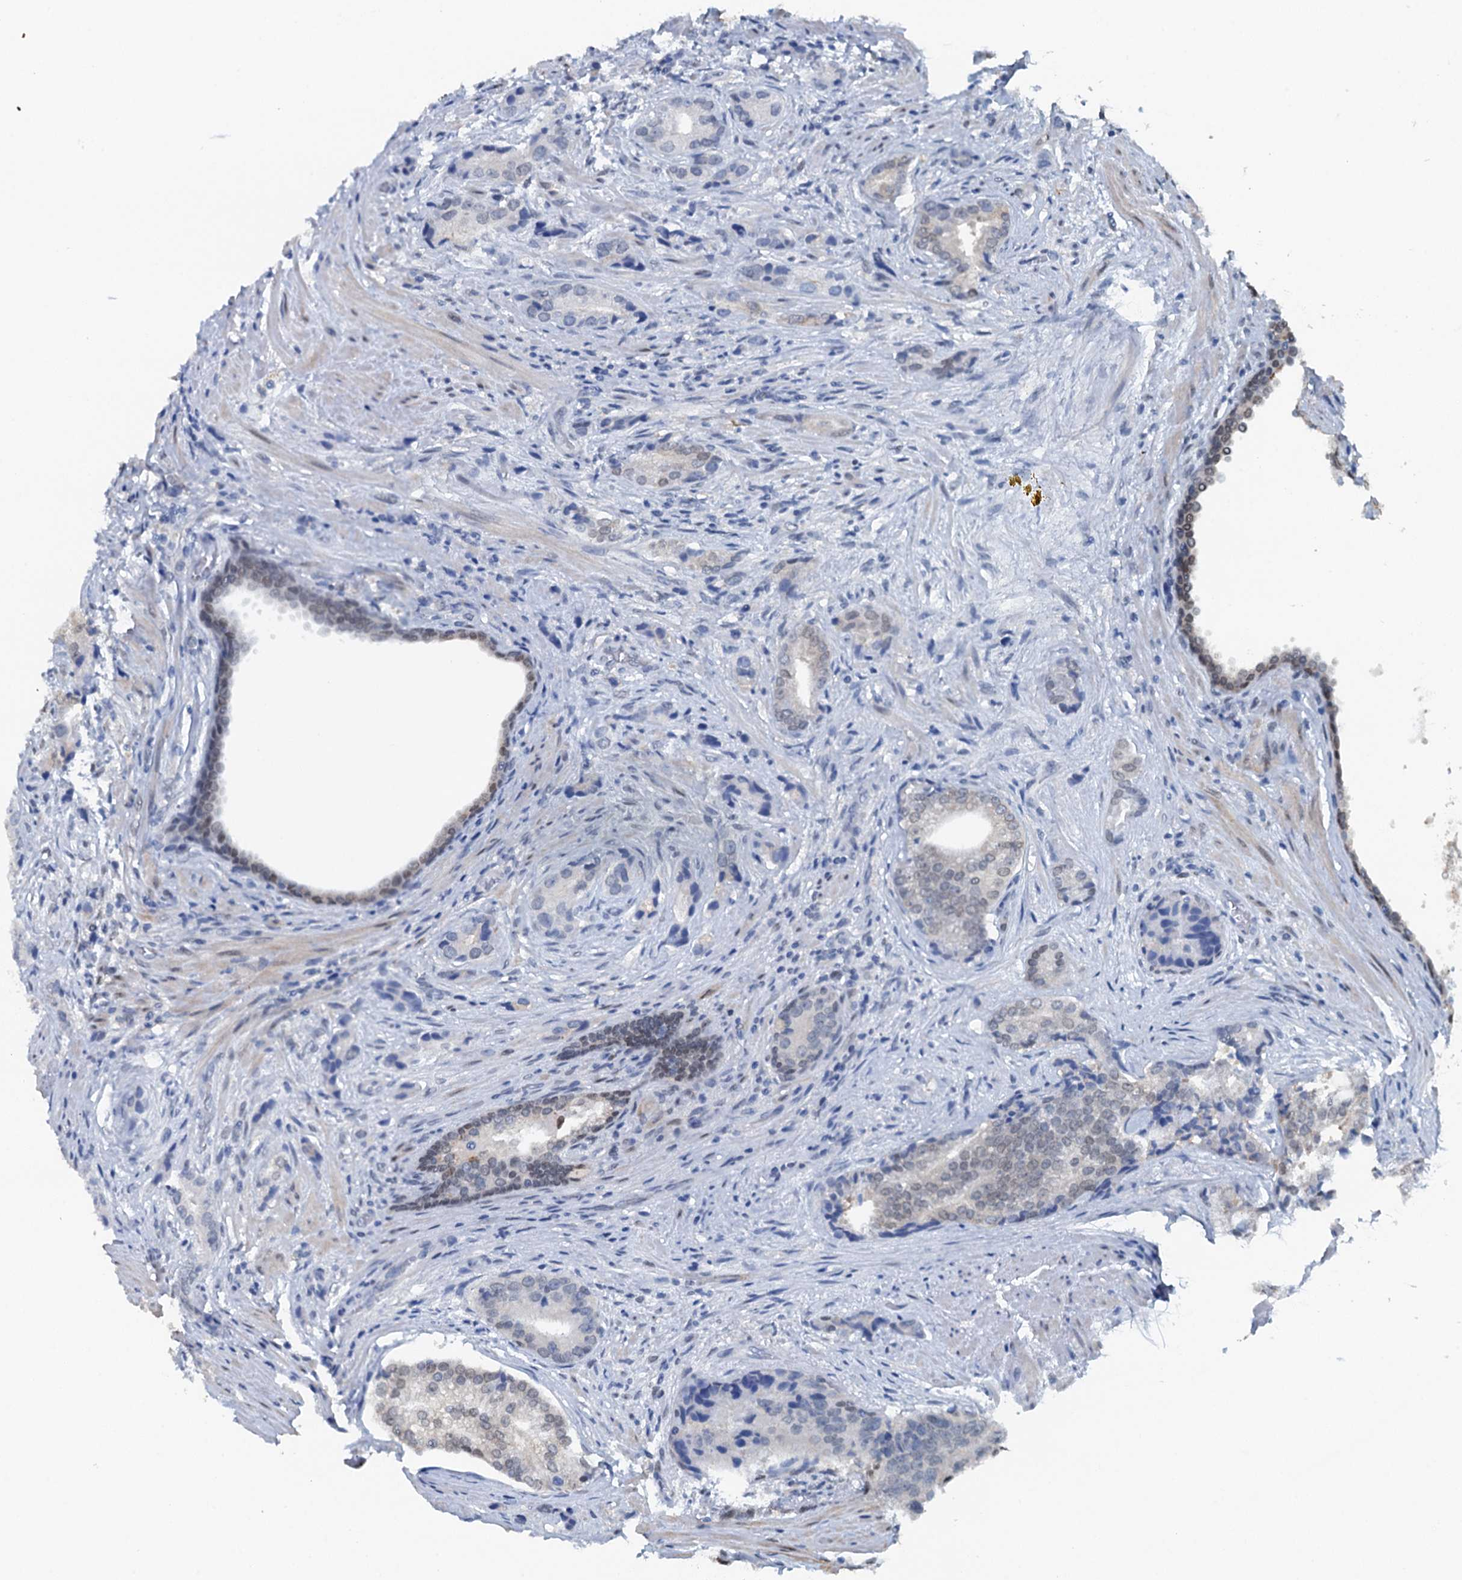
{"staining": {"intensity": "negative", "quantity": "none", "location": "none"}, "tissue": "prostate cancer", "cell_type": "Tumor cells", "image_type": "cancer", "snomed": [{"axis": "morphology", "description": "Adenocarcinoma, Low grade"}, {"axis": "topography", "description": "Prostate"}], "caption": "The IHC micrograph has no significant staining in tumor cells of prostate low-grade adenocarcinoma tissue.", "gene": "AHCY", "patient": {"sex": "male", "age": 71}}